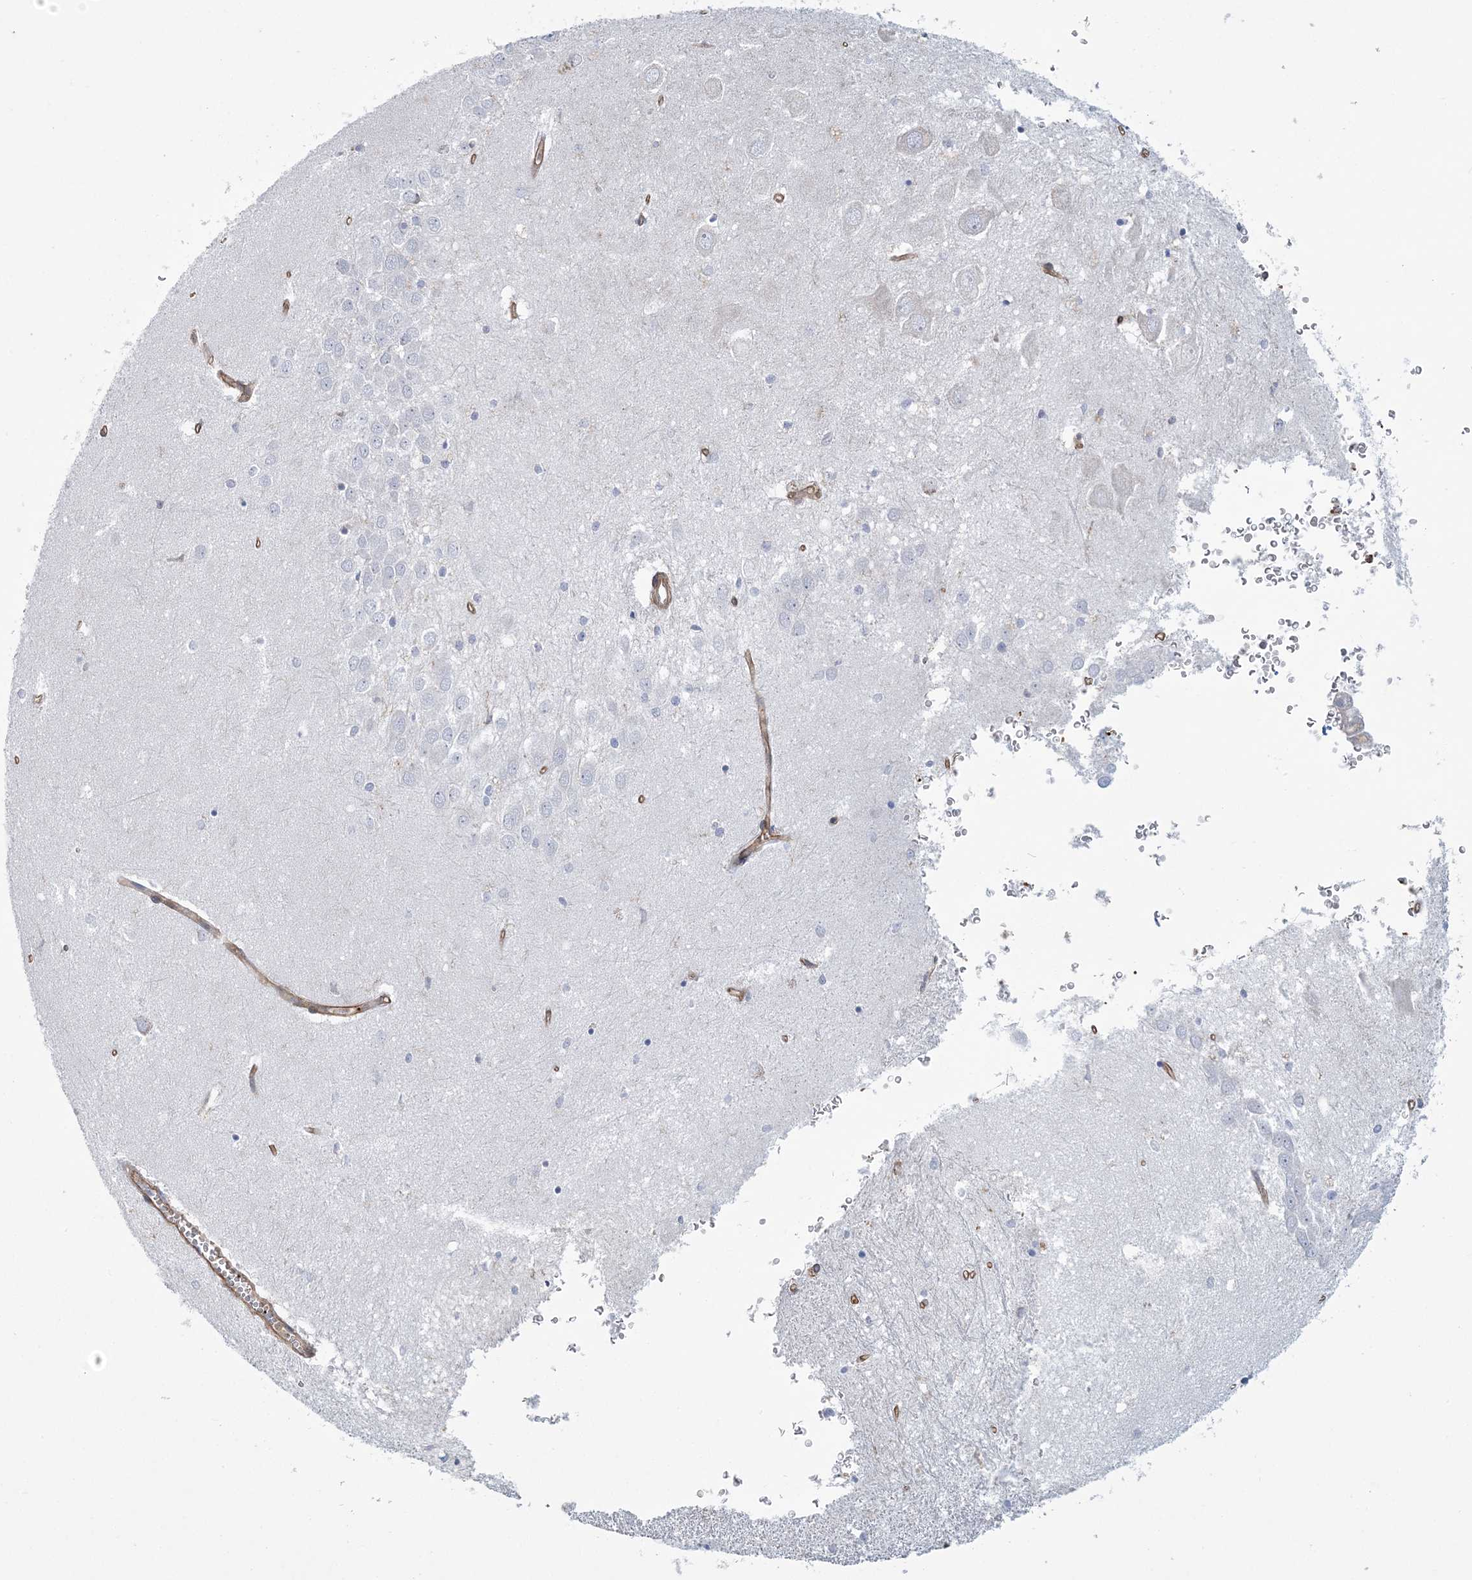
{"staining": {"intensity": "negative", "quantity": "none", "location": "none"}, "tissue": "hippocampus", "cell_type": "Glial cells", "image_type": "normal", "snomed": [{"axis": "morphology", "description": "Normal tissue, NOS"}, {"axis": "topography", "description": "Hippocampus"}], "caption": "DAB immunohistochemical staining of normal hippocampus shows no significant expression in glial cells.", "gene": "ARAP2", "patient": {"sex": "female", "age": 64}}